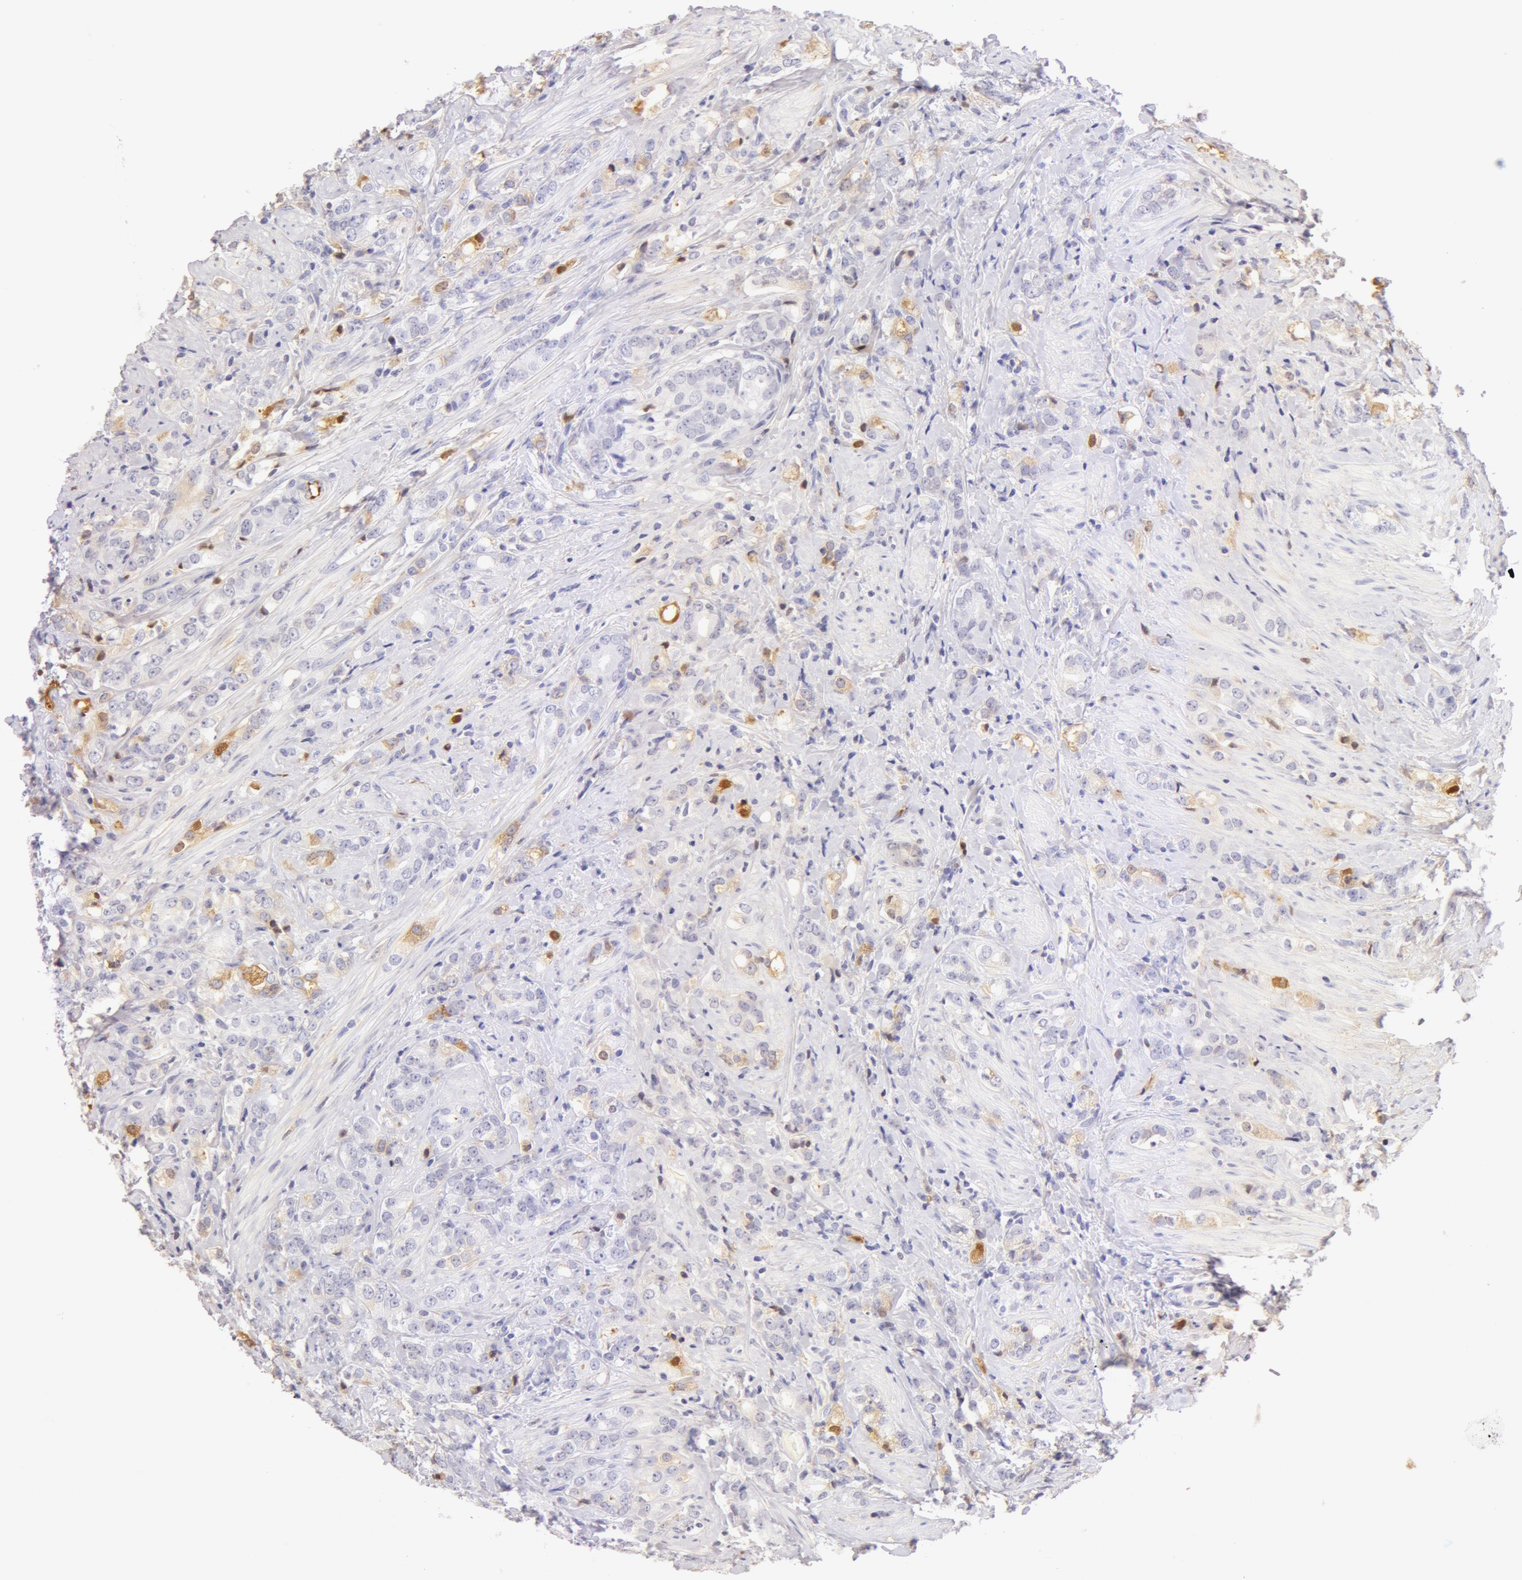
{"staining": {"intensity": "weak", "quantity": "<25%", "location": "cytoplasmic/membranous"}, "tissue": "prostate cancer", "cell_type": "Tumor cells", "image_type": "cancer", "snomed": [{"axis": "morphology", "description": "Adenocarcinoma, Medium grade"}, {"axis": "topography", "description": "Prostate"}], "caption": "Immunohistochemistry (IHC) photomicrograph of neoplastic tissue: human prostate adenocarcinoma (medium-grade) stained with DAB displays no significant protein staining in tumor cells.", "gene": "AHSG", "patient": {"sex": "male", "age": 59}}